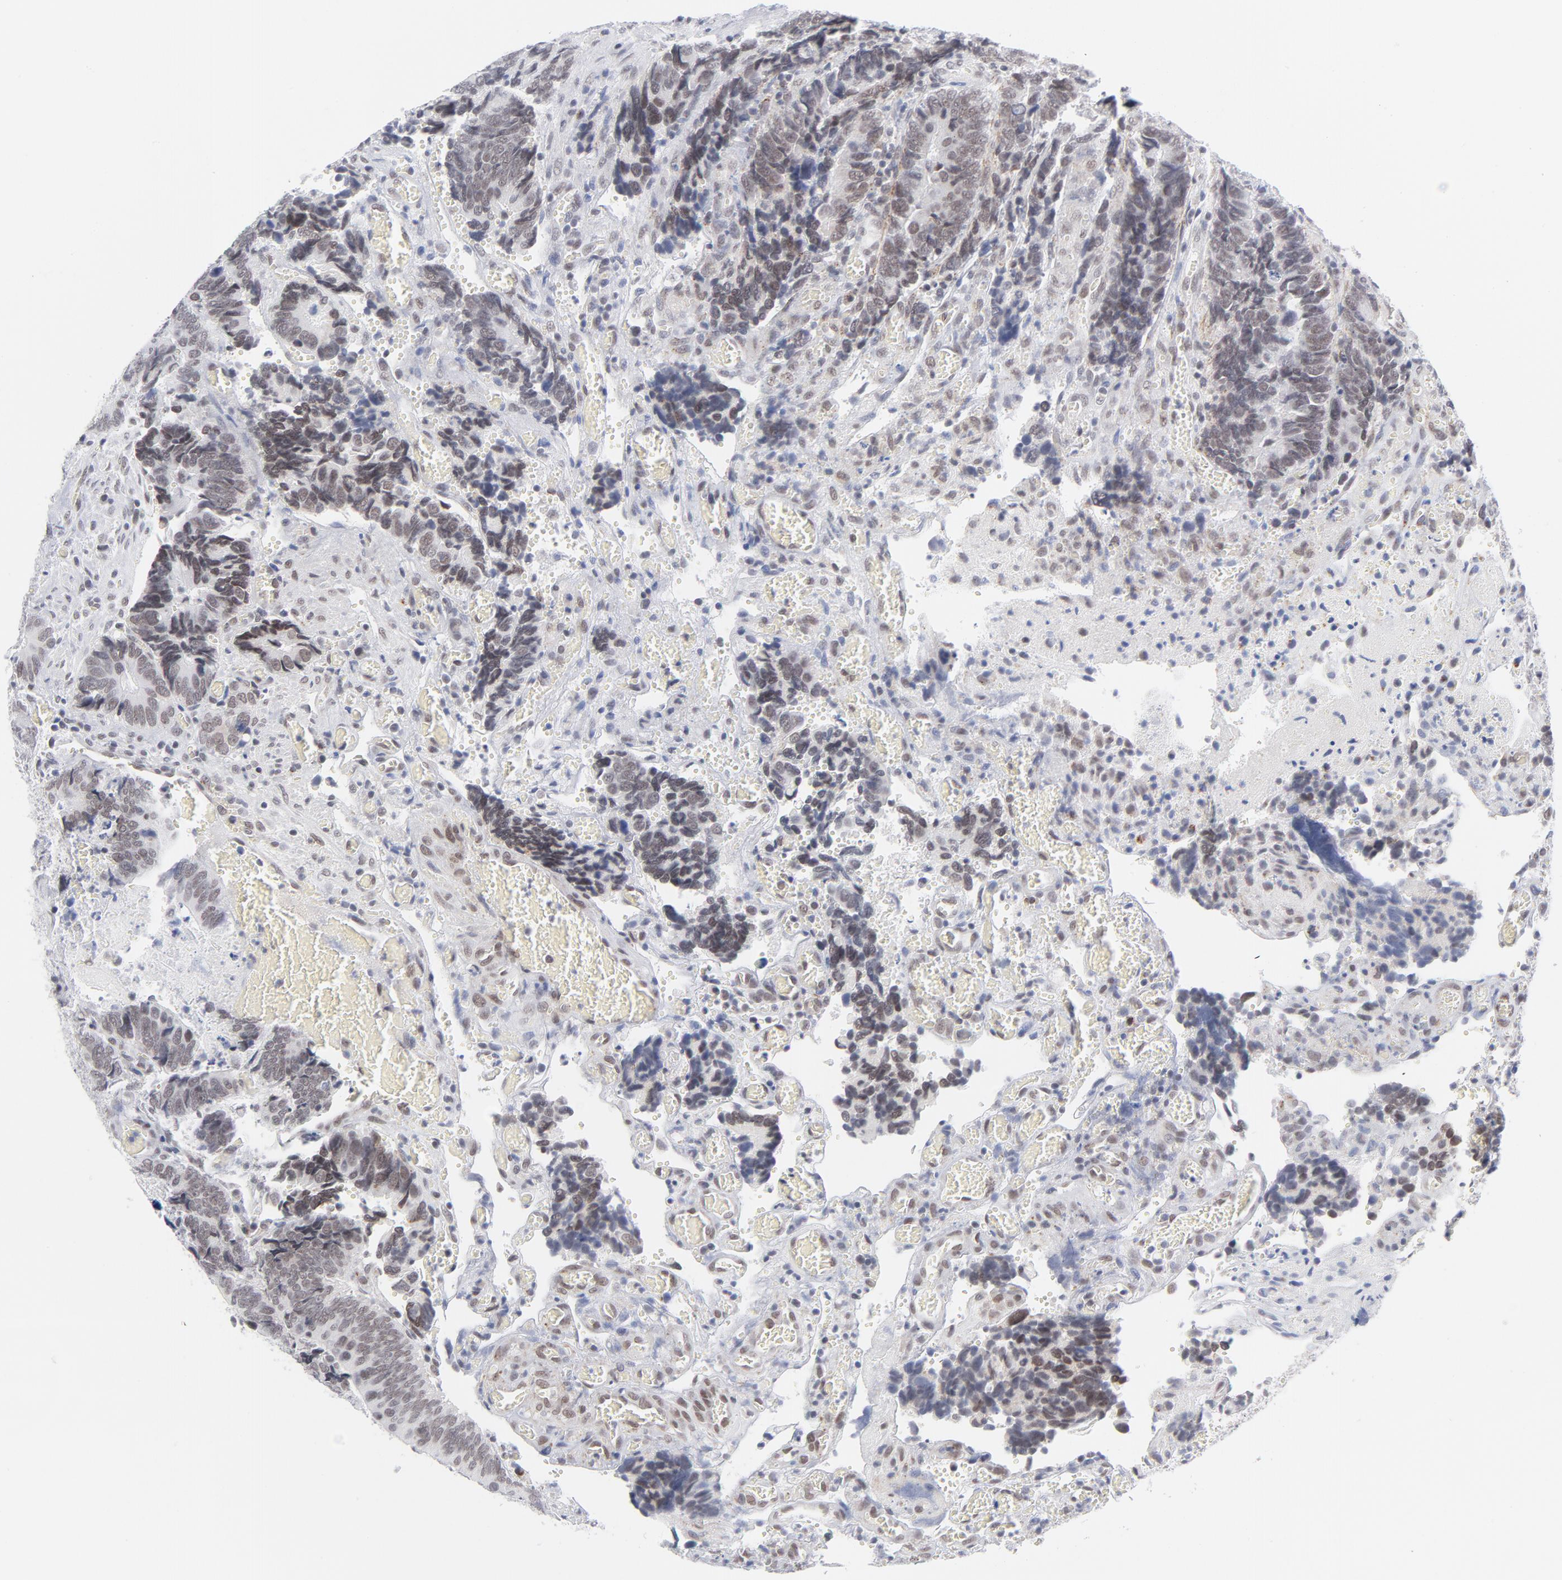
{"staining": {"intensity": "weak", "quantity": ">75%", "location": "nuclear"}, "tissue": "colorectal cancer", "cell_type": "Tumor cells", "image_type": "cancer", "snomed": [{"axis": "morphology", "description": "Adenocarcinoma, NOS"}, {"axis": "topography", "description": "Colon"}], "caption": "A high-resolution image shows immunohistochemistry (IHC) staining of adenocarcinoma (colorectal), which shows weak nuclear expression in approximately >75% of tumor cells.", "gene": "BAP1", "patient": {"sex": "male", "age": 72}}